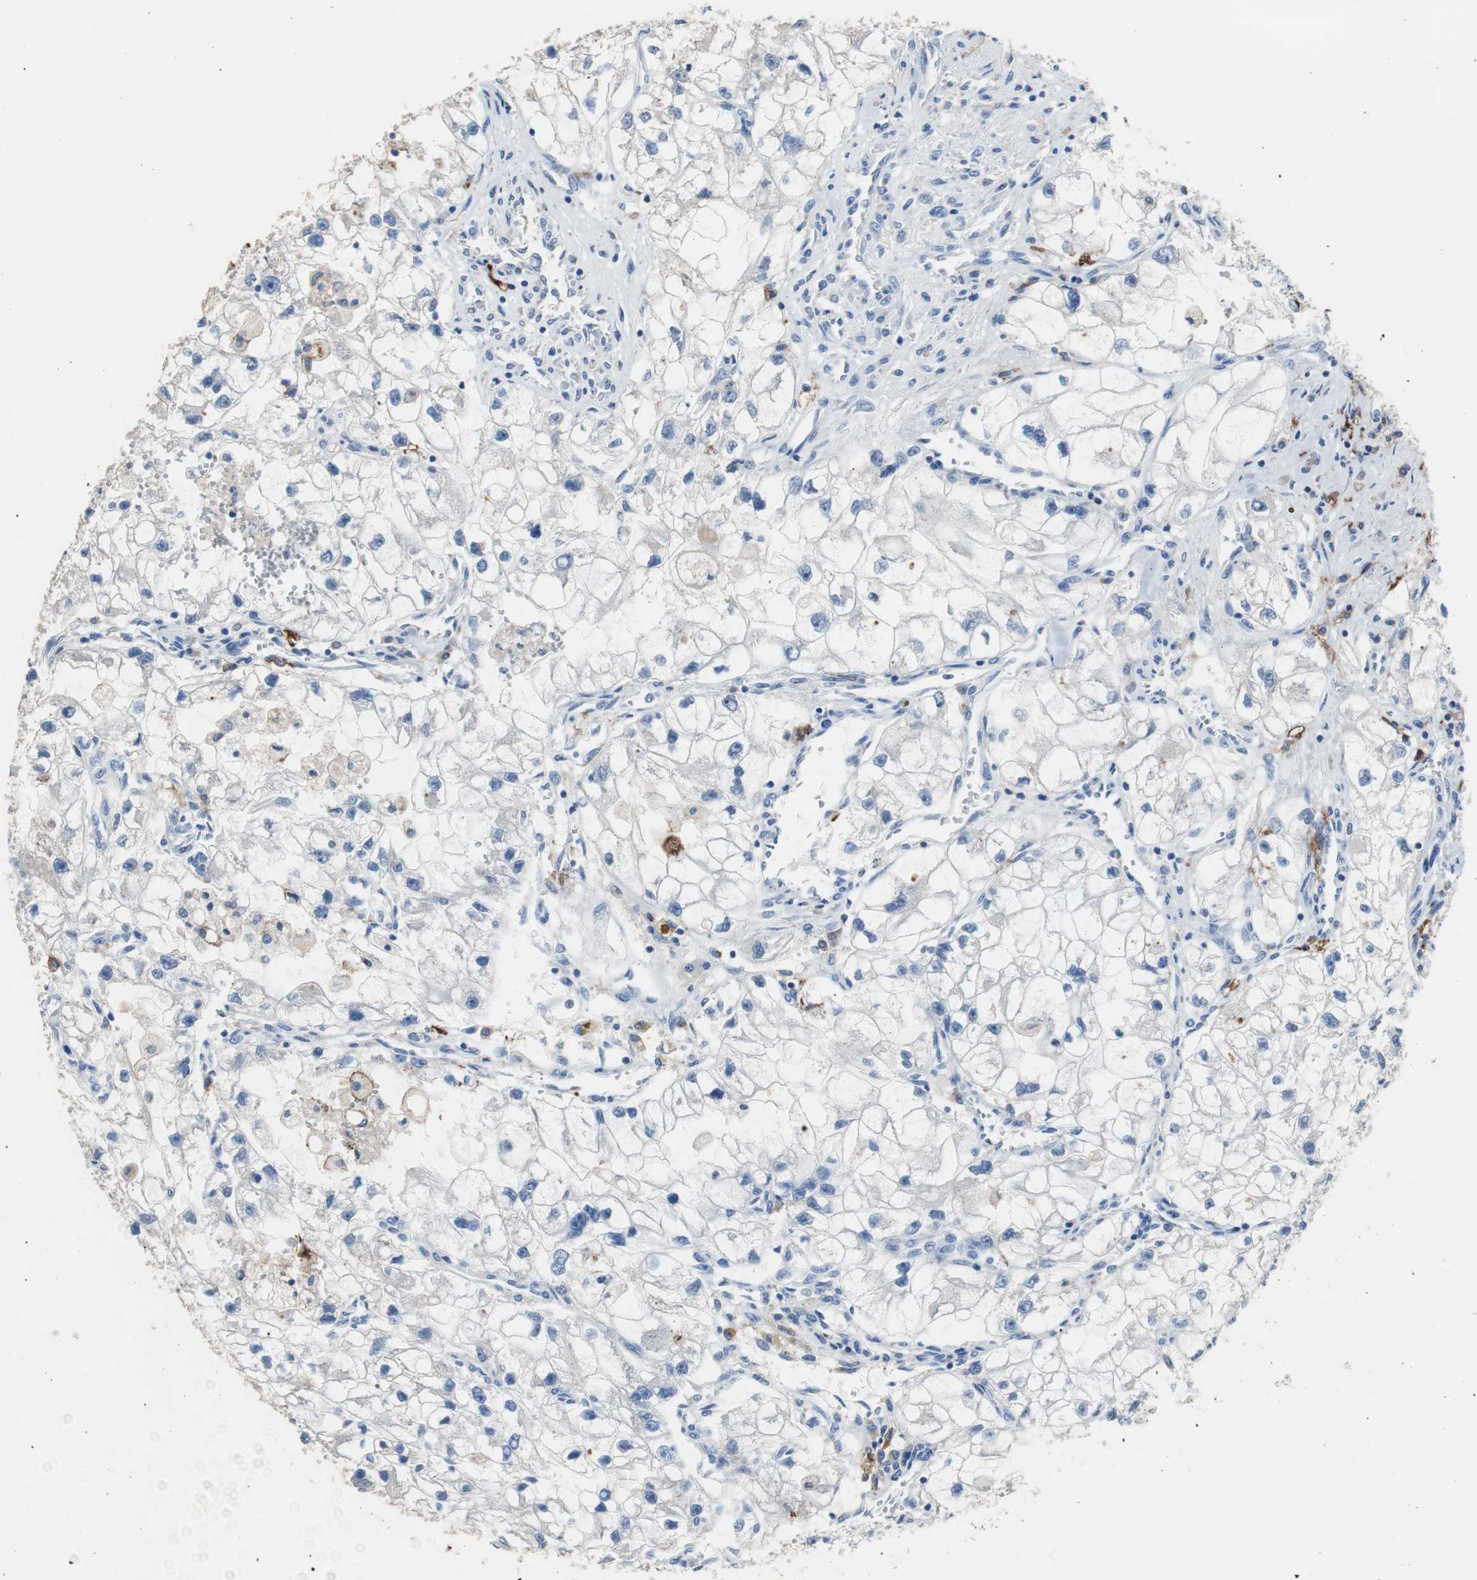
{"staining": {"intensity": "negative", "quantity": "none", "location": "none"}, "tissue": "renal cancer", "cell_type": "Tumor cells", "image_type": "cancer", "snomed": [{"axis": "morphology", "description": "Adenocarcinoma, NOS"}, {"axis": "topography", "description": "Kidney"}], "caption": "Renal cancer was stained to show a protein in brown. There is no significant staining in tumor cells.", "gene": "FCGR2B", "patient": {"sex": "female", "age": 70}}